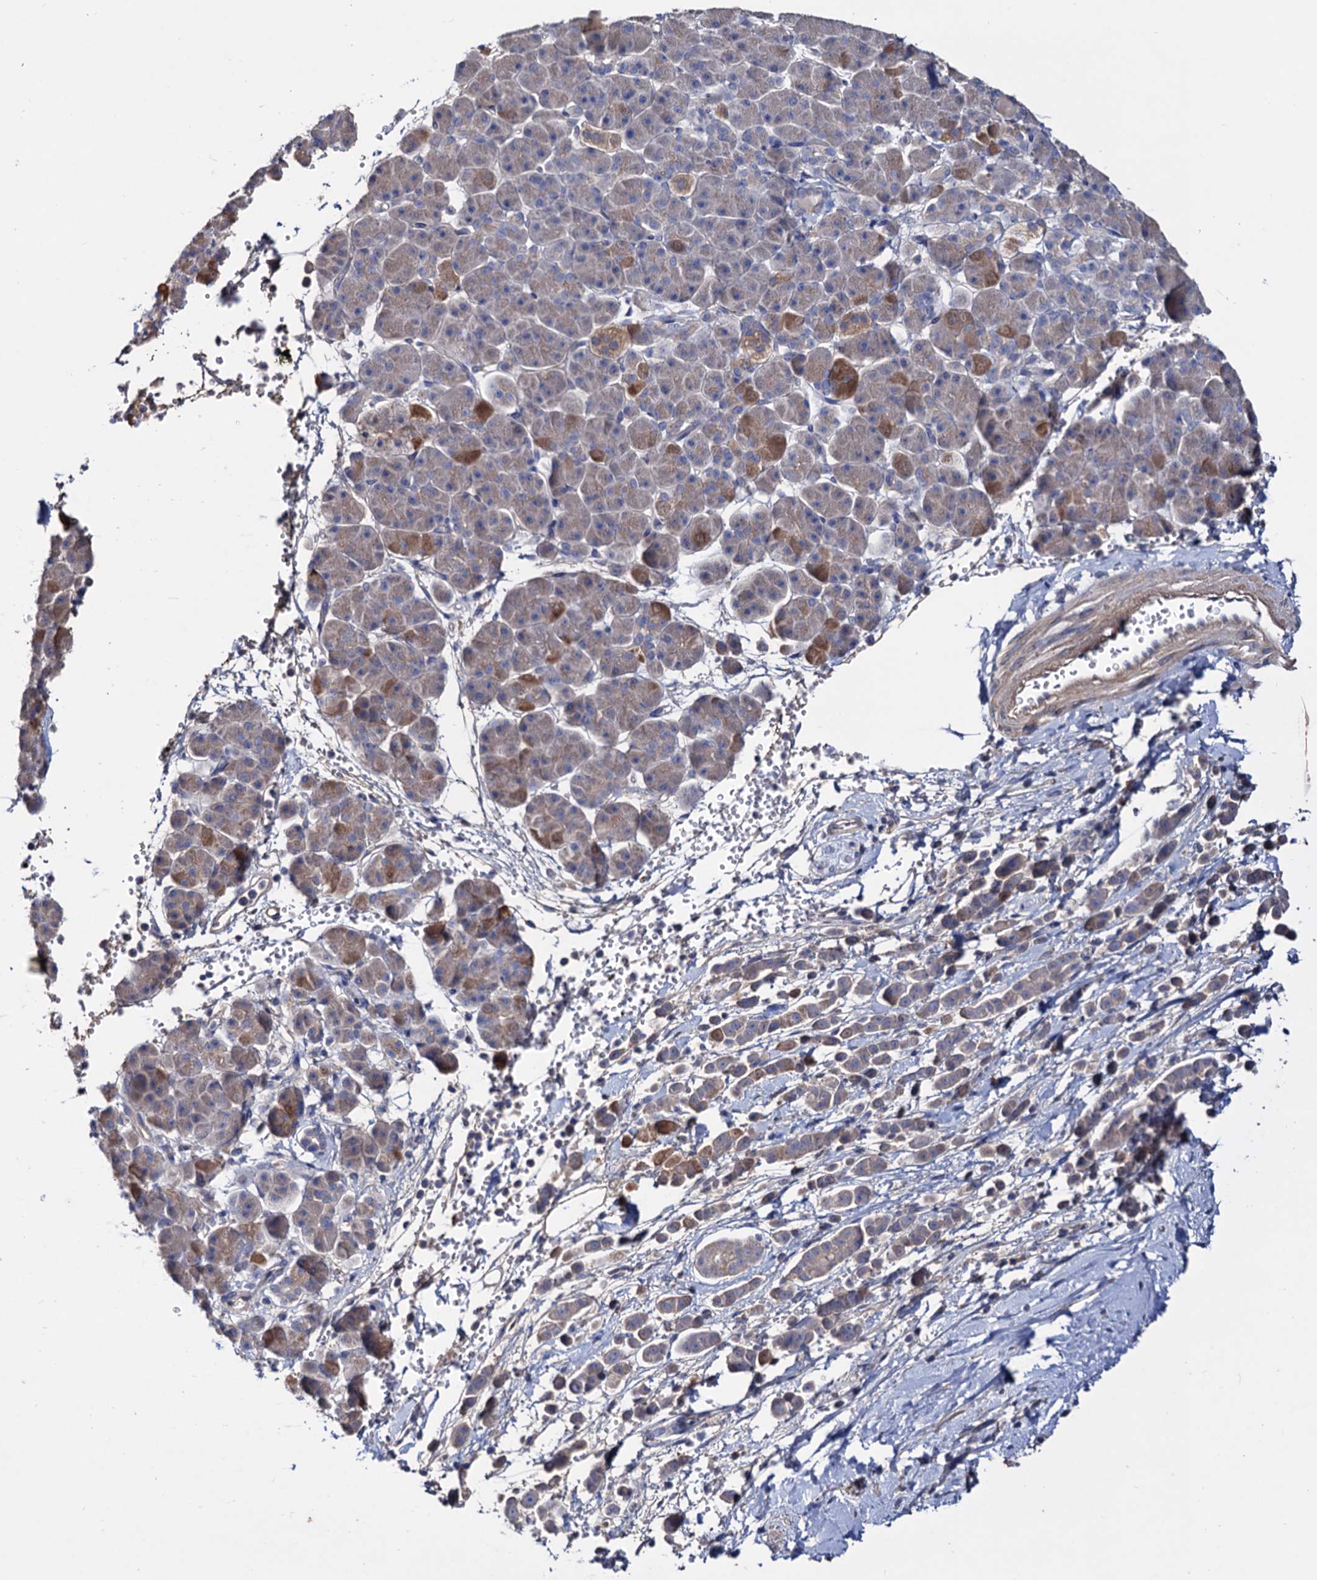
{"staining": {"intensity": "moderate", "quantity": "<25%", "location": "cytoplasmic/membranous"}, "tissue": "pancreatic cancer", "cell_type": "Tumor cells", "image_type": "cancer", "snomed": [{"axis": "morphology", "description": "Normal tissue, NOS"}, {"axis": "morphology", "description": "Adenocarcinoma, NOS"}, {"axis": "topography", "description": "Pancreas"}], "caption": "The micrograph displays a brown stain indicating the presence of a protein in the cytoplasmic/membranous of tumor cells in pancreatic cancer (adenocarcinoma).", "gene": "NPAS4", "patient": {"sex": "female", "age": 64}}